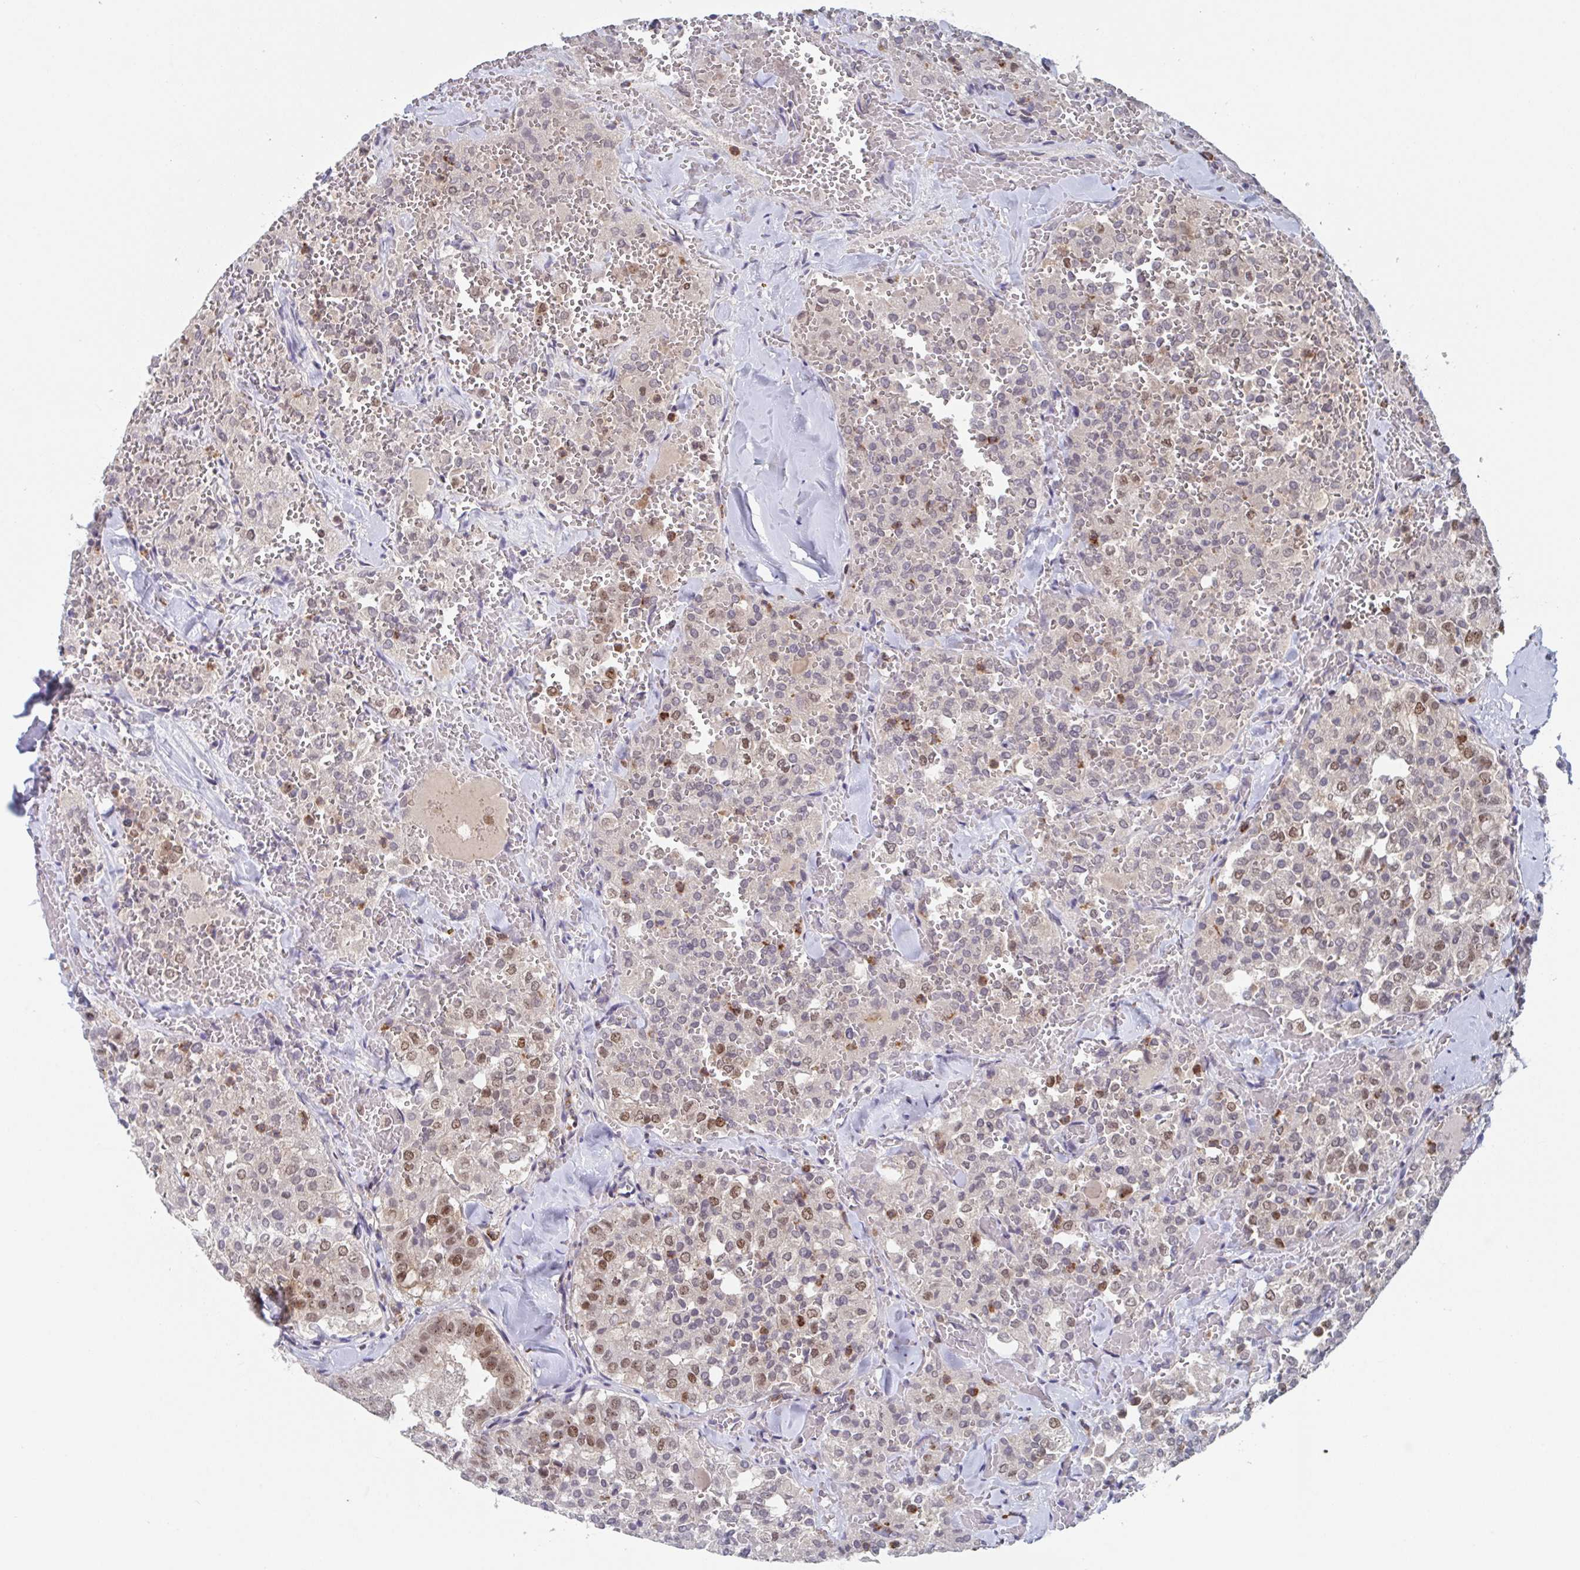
{"staining": {"intensity": "moderate", "quantity": "25%-75%", "location": "nuclear"}, "tissue": "thyroid cancer", "cell_type": "Tumor cells", "image_type": "cancer", "snomed": [{"axis": "morphology", "description": "Follicular adenoma carcinoma, NOS"}, {"axis": "topography", "description": "Thyroid gland"}], "caption": "Brown immunohistochemical staining in follicular adenoma carcinoma (thyroid) displays moderate nuclear staining in approximately 25%-75% of tumor cells.", "gene": "RNF212", "patient": {"sex": "male", "age": 75}}